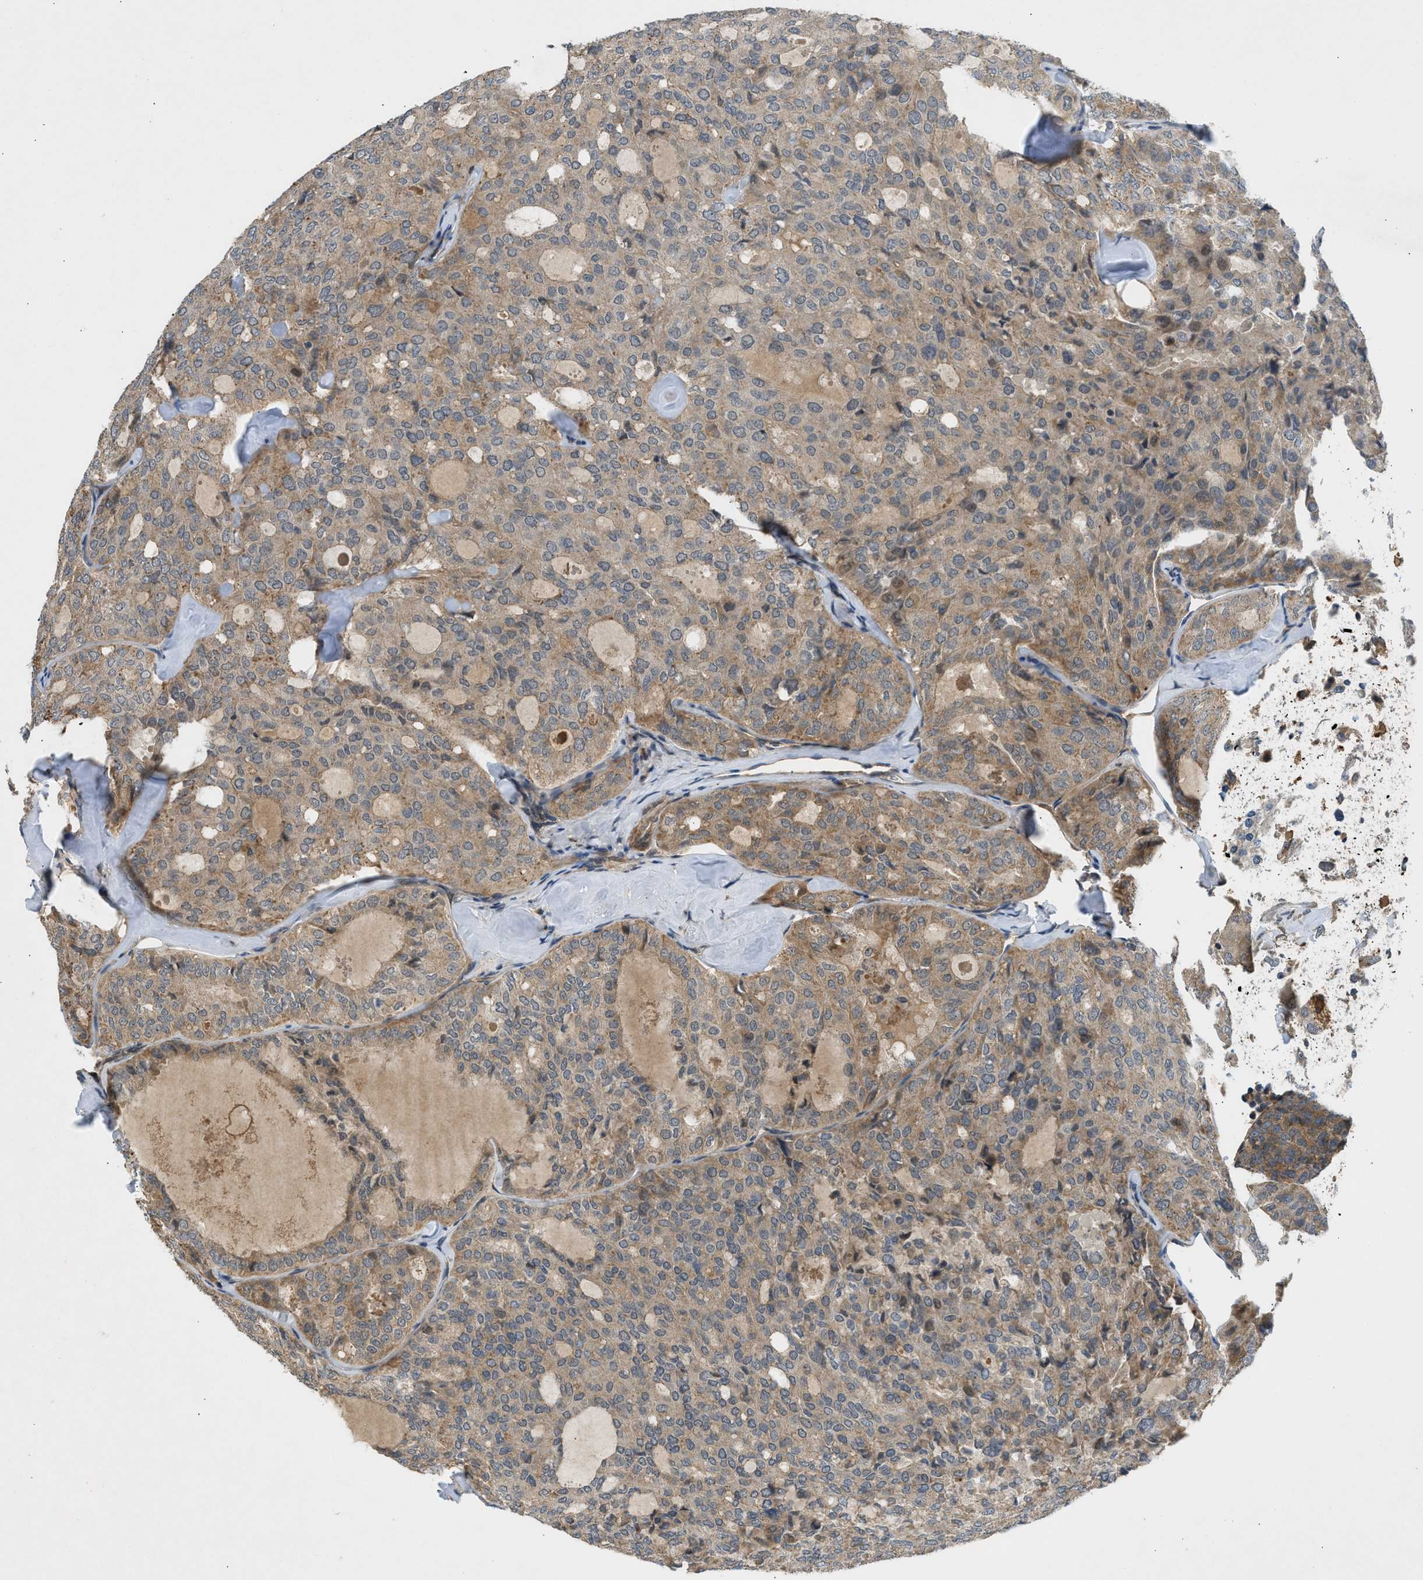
{"staining": {"intensity": "weak", "quantity": ">75%", "location": "cytoplasmic/membranous"}, "tissue": "thyroid cancer", "cell_type": "Tumor cells", "image_type": "cancer", "snomed": [{"axis": "morphology", "description": "Follicular adenoma carcinoma, NOS"}, {"axis": "topography", "description": "Thyroid gland"}], "caption": "Protein staining displays weak cytoplasmic/membranous staining in approximately >75% of tumor cells in thyroid cancer.", "gene": "ADCY8", "patient": {"sex": "male", "age": 75}}